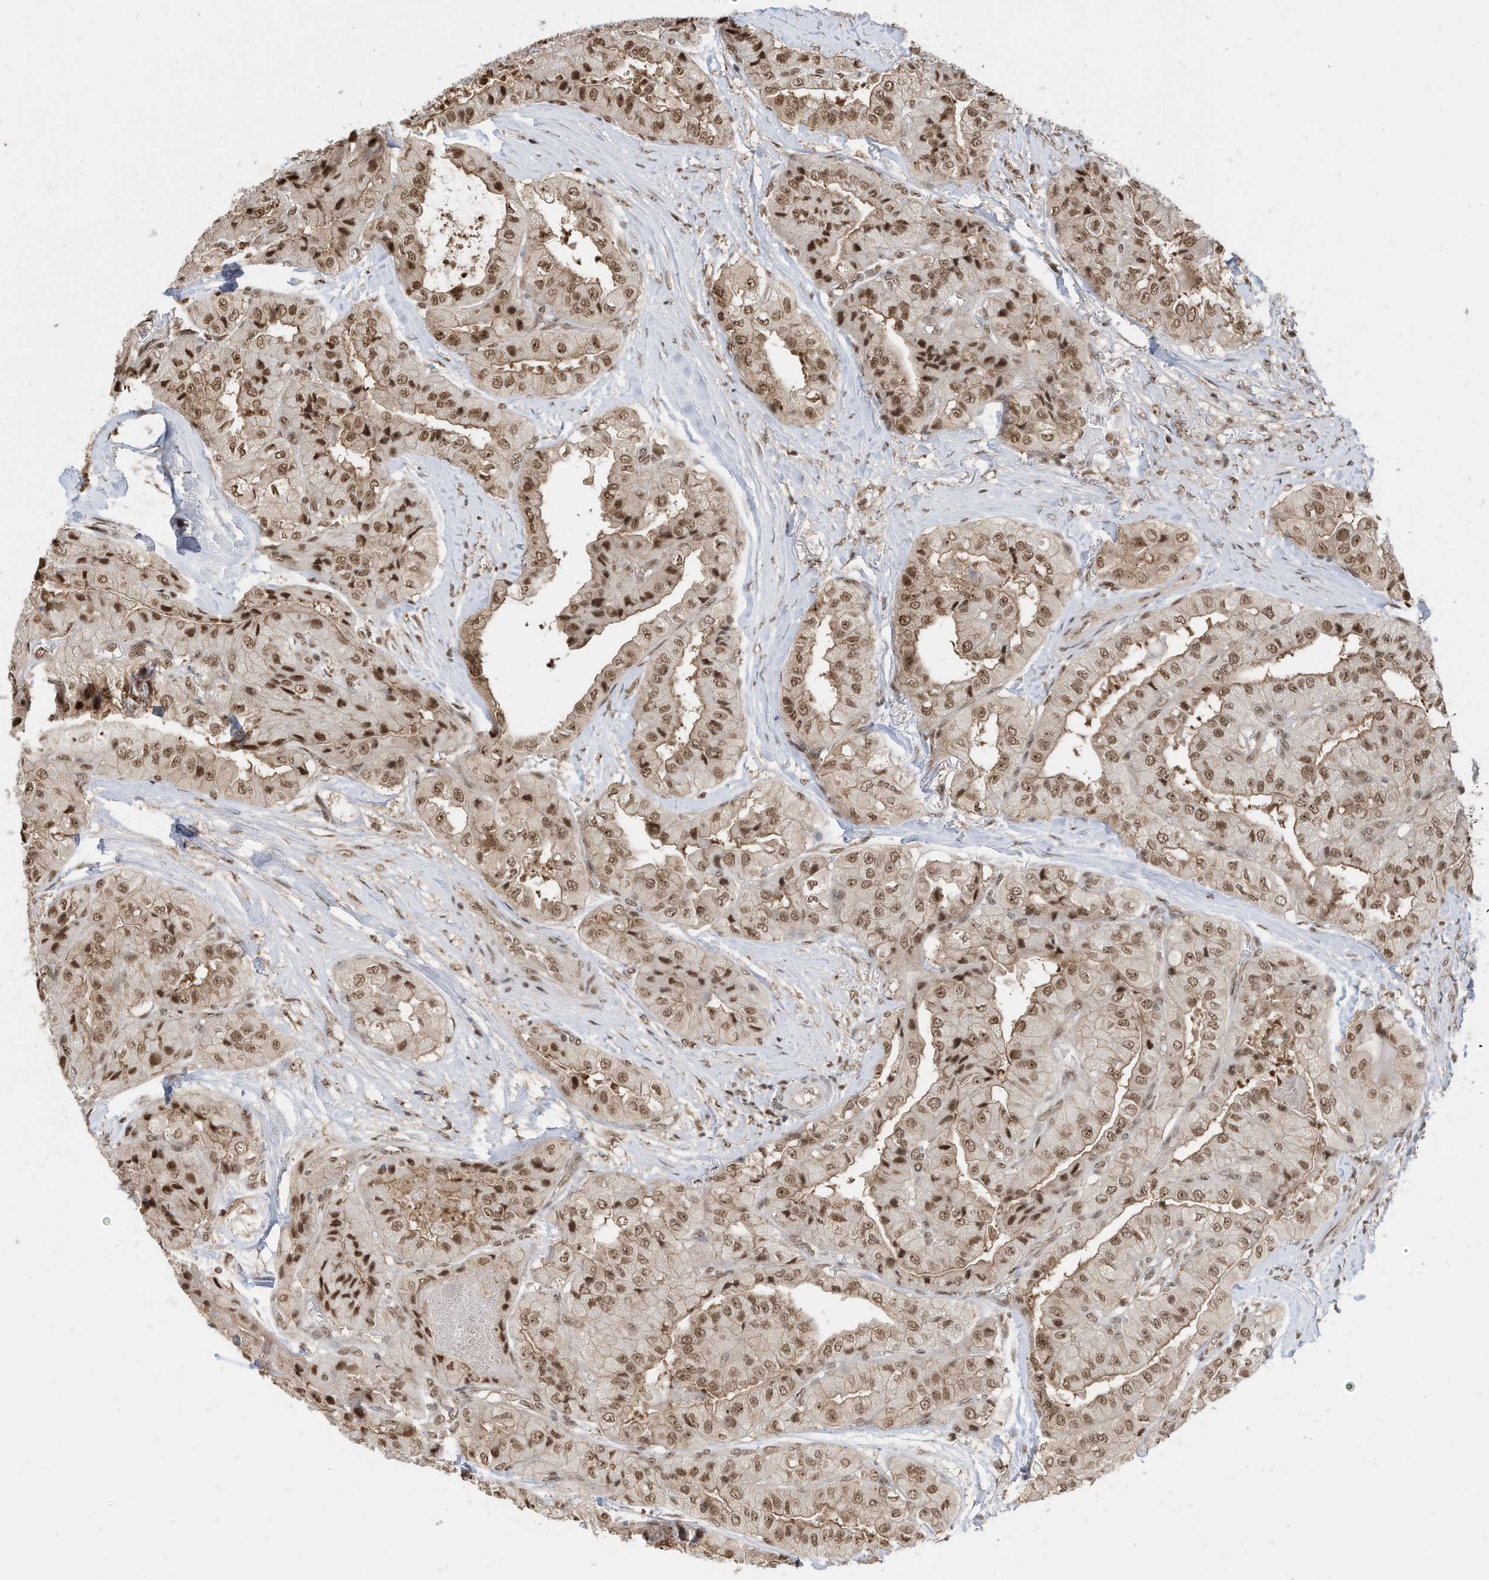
{"staining": {"intensity": "moderate", "quantity": ">75%", "location": "nuclear"}, "tissue": "thyroid cancer", "cell_type": "Tumor cells", "image_type": "cancer", "snomed": [{"axis": "morphology", "description": "Papillary adenocarcinoma, NOS"}, {"axis": "topography", "description": "Thyroid gland"}], "caption": "Thyroid papillary adenocarcinoma stained with a brown dye exhibits moderate nuclear positive expression in approximately >75% of tumor cells.", "gene": "ZNF195", "patient": {"sex": "female", "age": 59}}